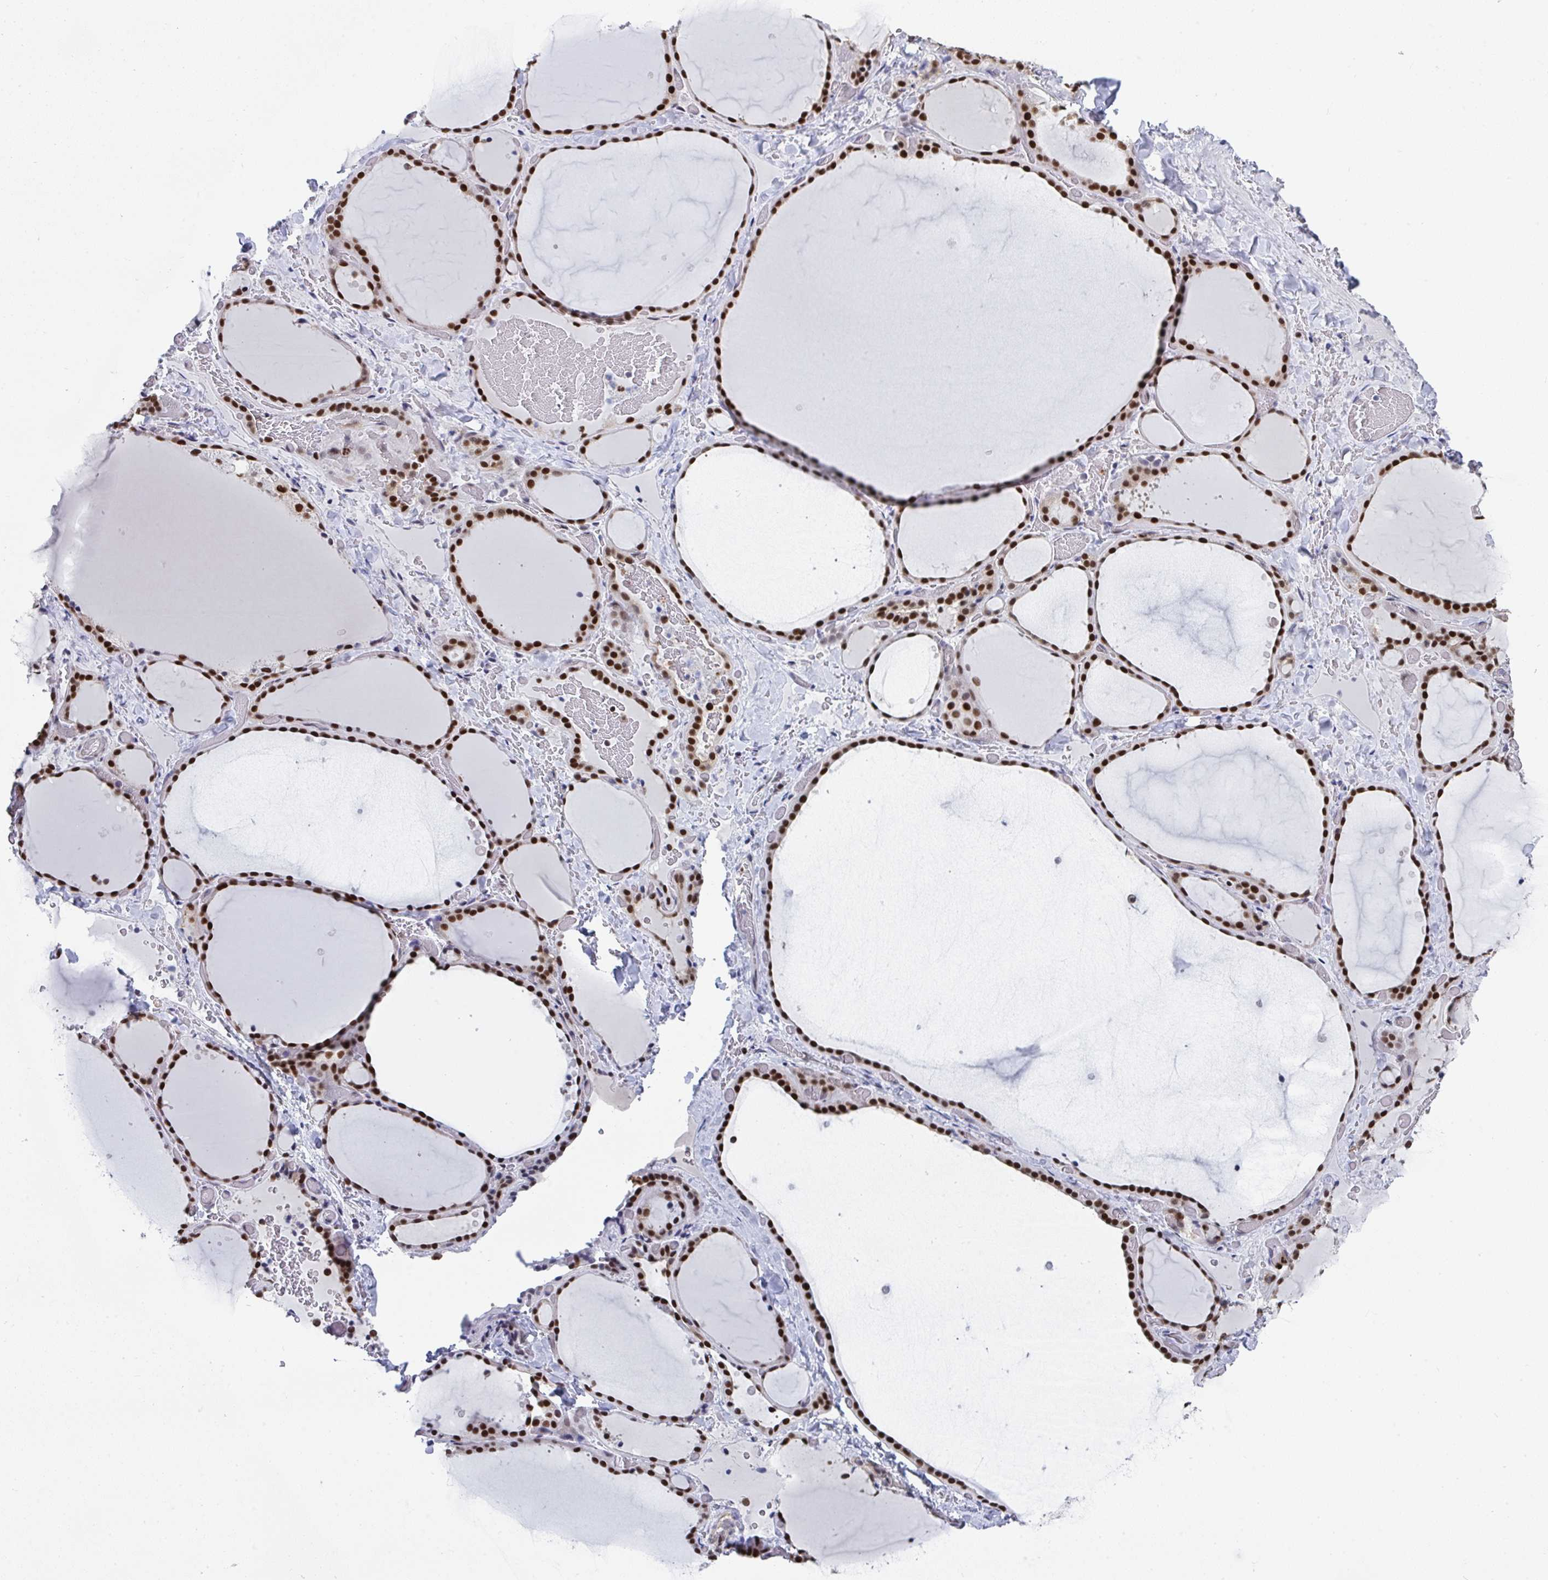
{"staining": {"intensity": "strong", "quantity": ">75%", "location": "nuclear"}, "tissue": "thyroid gland", "cell_type": "Glandular cells", "image_type": "normal", "snomed": [{"axis": "morphology", "description": "Normal tissue, NOS"}, {"axis": "topography", "description": "Thyroid gland"}], "caption": "The immunohistochemical stain shows strong nuclear positivity in glandular cells of normal thyroid gland.", "gene": "JDP2", "patient": {"sex": "female", "age": 36}}